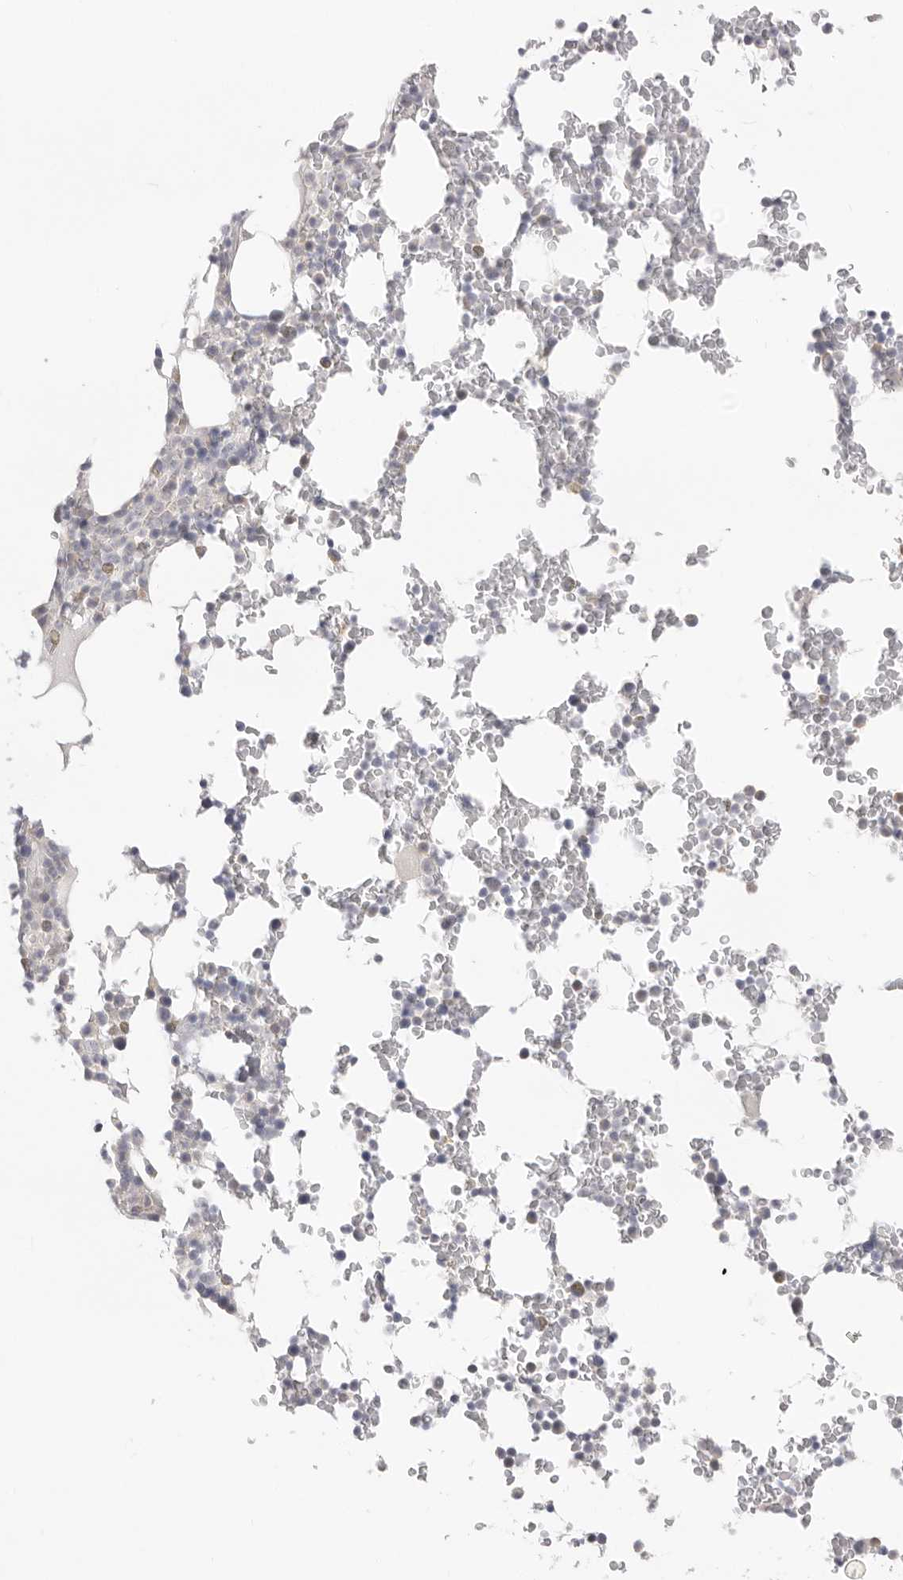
{"staining": {"intensity": "negative", "quantity": "none", "location": "none"}, "tissue": "bone marrow", "cell_type": "Hematopoietic cells", "image_type": "normal", "snomed": [{"axis": "morphology", "description": "Normal tissue, NOS"}, {"axis": "topography", "description": "Bone marrow"}], "caption": "High power microscopy histopathology image of an IHC micrograph of unremarkable bone marrow, revealing no significant positivity in hematopoietic cells. (Brightfield microscopy of DAB (3,3'-diaminobenzidine) IHC at high magnification).", "gene": "USH1C", "patient": {"sex": "male", "age": 58}}